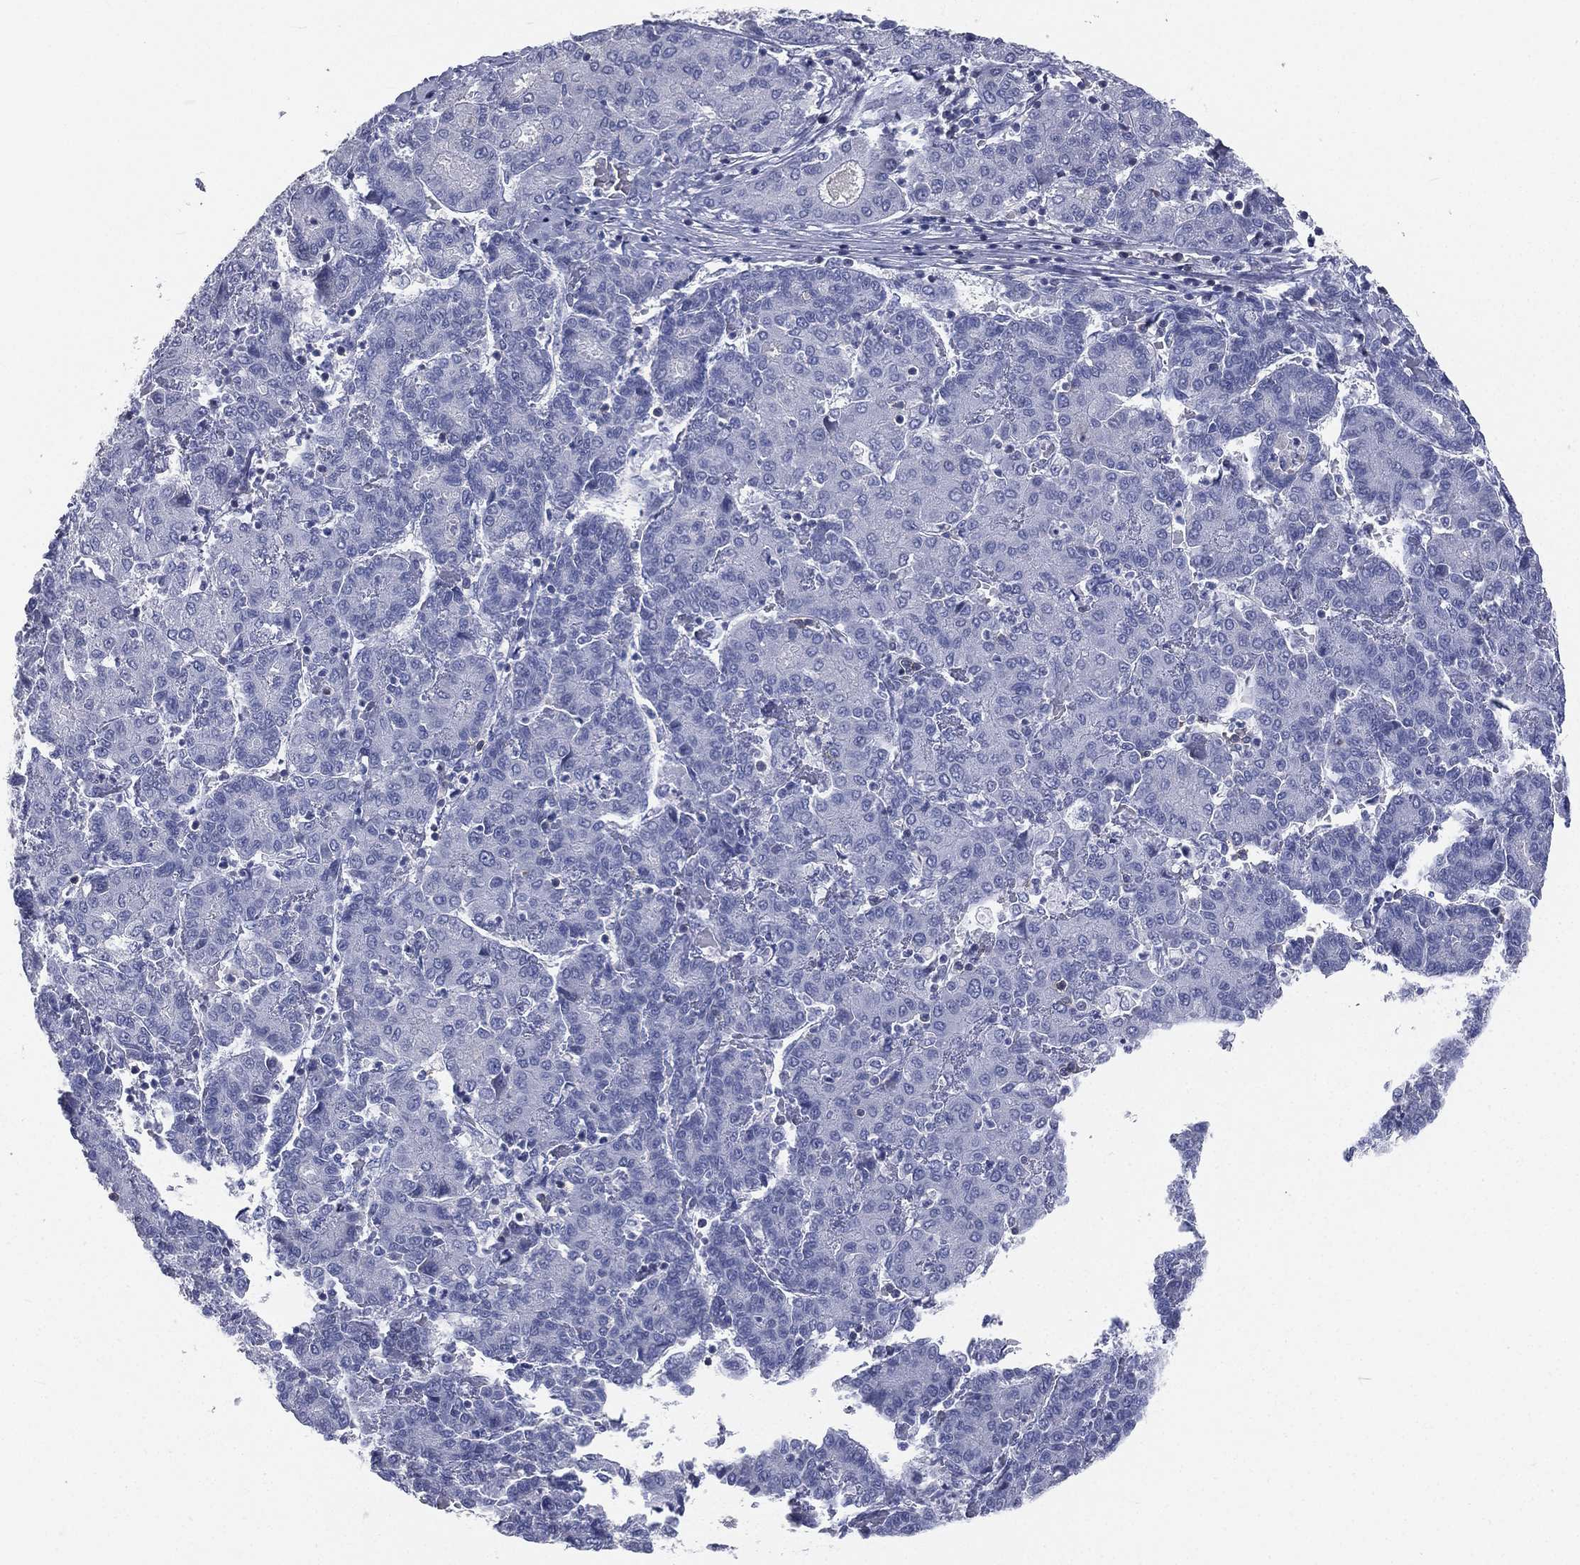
{"staining": {"intensity": "negative", "quantity": "none", "location": "none"}, "tissue": "liver cancer", "cell_type": "Tumor cells", "image_type": "cancer", "snomed": [{"axis": "morphology", "description": "Carcinoma, Hepatocellular, NOS"}, {"axis": "topography", "description": "Liver"}], "caption": "IHC micrograph of liver cancer stained for a protein (brown), which exhibits no positivity in tumor cells.", "gene": "CD3D", "patient": {"sex": "male", "age": 65}}